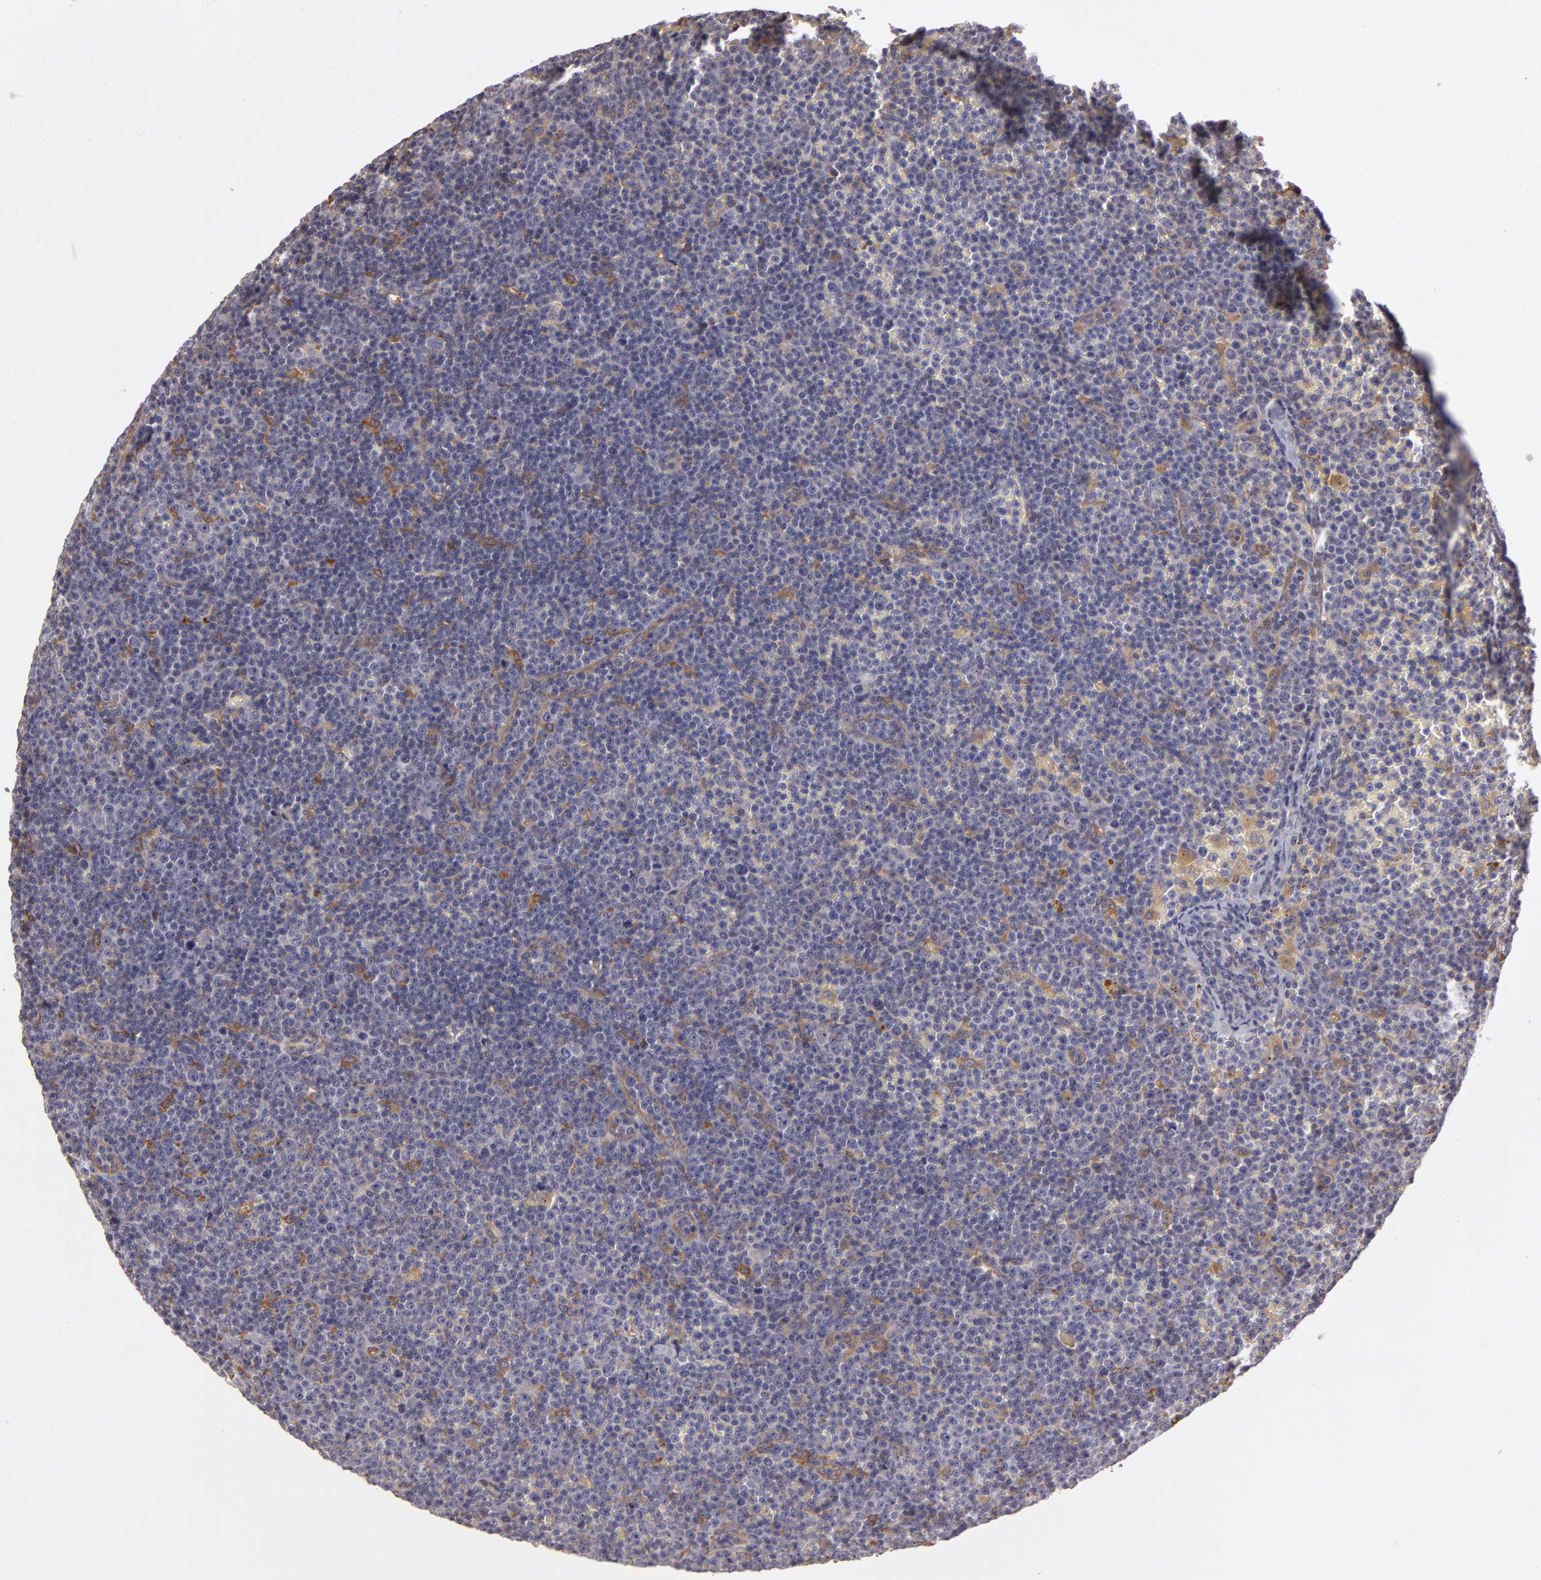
{"staining": {"intensity": "weak", "quantity": "<25%", "location": "cytoplasmic/membranous"}, "tissue": "lymphoma", "cell_type": "Tumor cells", "image_type": "cancer", "snomed": [{"axis": "morphology", "description": "Malignant lymphoma, non-Hodgkin's type, Low grade"}, {"axis": "topography", "description": "Lymph node"}], "caption": "Human low-grade malignant lymphoma, non-Hodgkin's type stained for a protein using immunohistochemistry (IHC) reveals no positivity in tumor cells.", "gene": "ZNF229", "patient": {"sex": "male", "age": 50}}